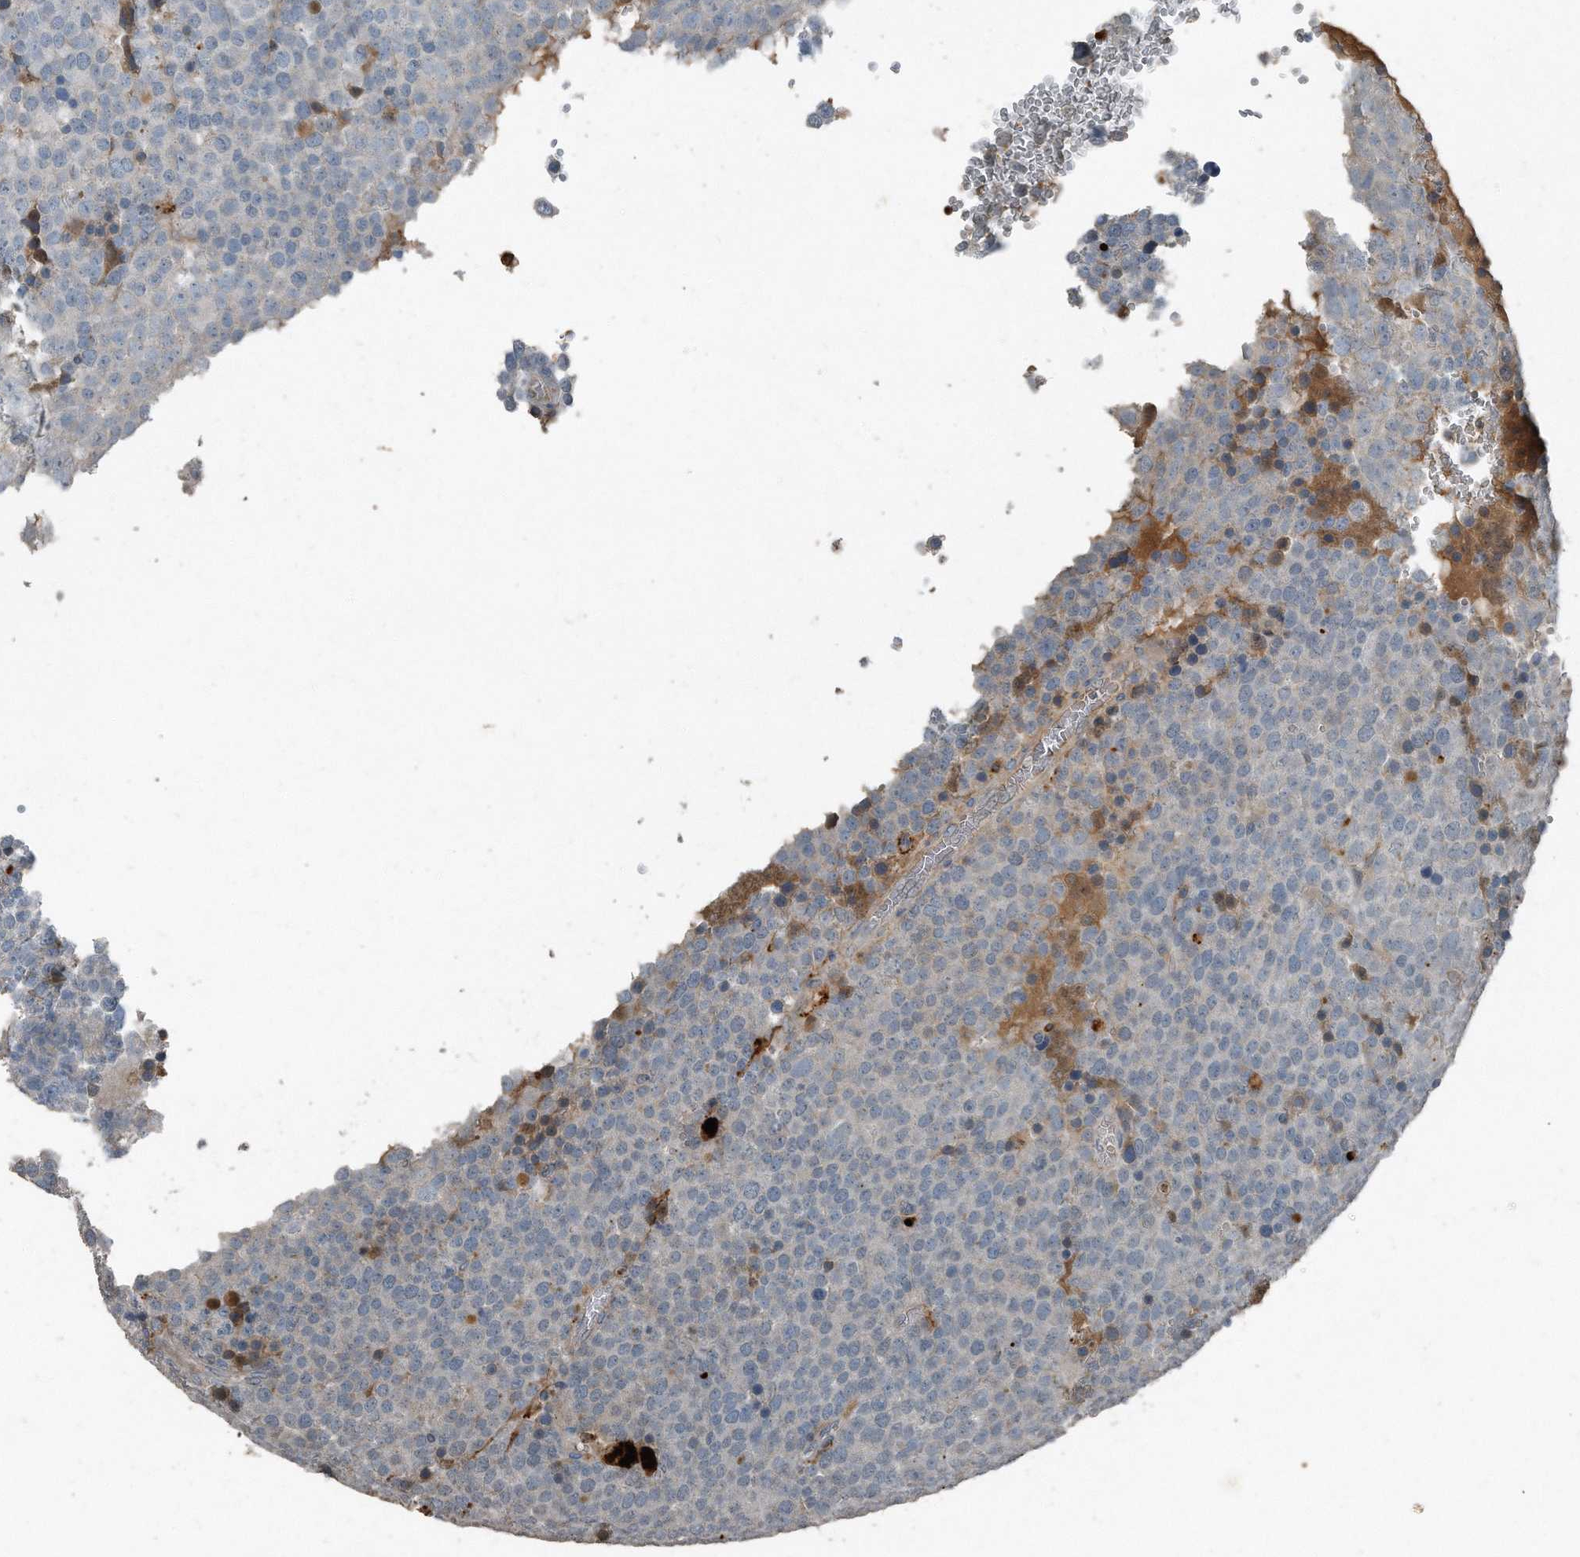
{"staining": {"intensity": "negative", "quantity": "none", "location": "none"}, "tissue": "testis cancer", "cell_type": "Tumor cells", "image_type": "cancer", "snomed": [{"axis": "morphology", "description": "Seminoma, NOS"}, {"axis": "topography", "description": "Testis"}], "caption": "An image of testis cancer (seminoma) stained for a protein shows no brown staining in tumor cells.", "gene": "C9", "patient": {"sex": "male", "age": 71}}